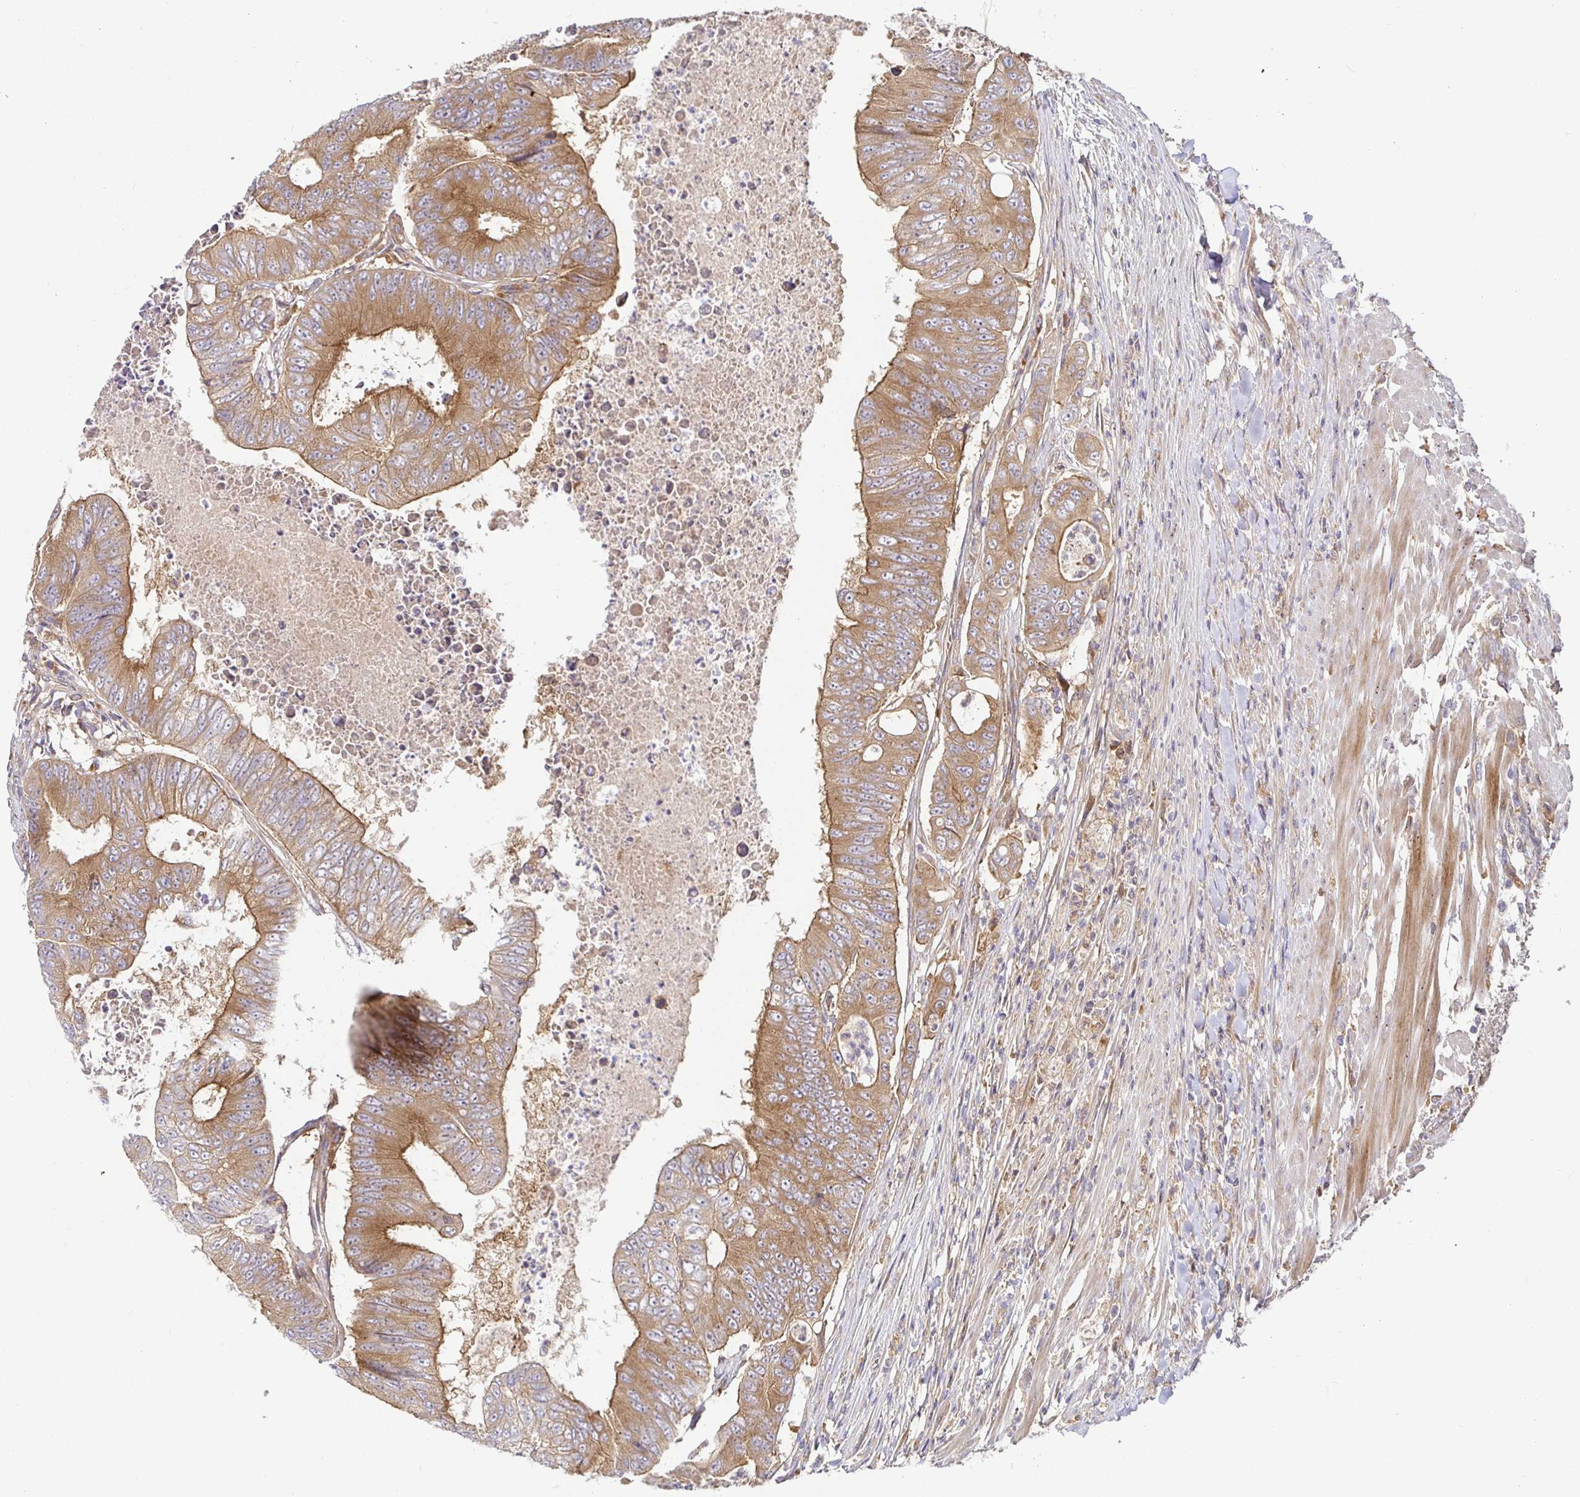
{"staining": {"intensity": "moderate", "quantity": ">75%", "location": "cytoplasmic/membranous"}, "tissue": "colorectal cancer", "cell_type": "Tumor cells", "image_type": "cancer", "snomed": [{"axis": "morphology", "description": "Adenocarcinoma, NOS"}, {"axis": "topography", "description": "Colon"}], "caption": "A brown stain shows moderate cytoplasmic/membranous expression of a protein in adenocarcinoma (colorectal) tumor cells.", "gene": "SNX8", "patient": {"sex": "female", "age": 48}}